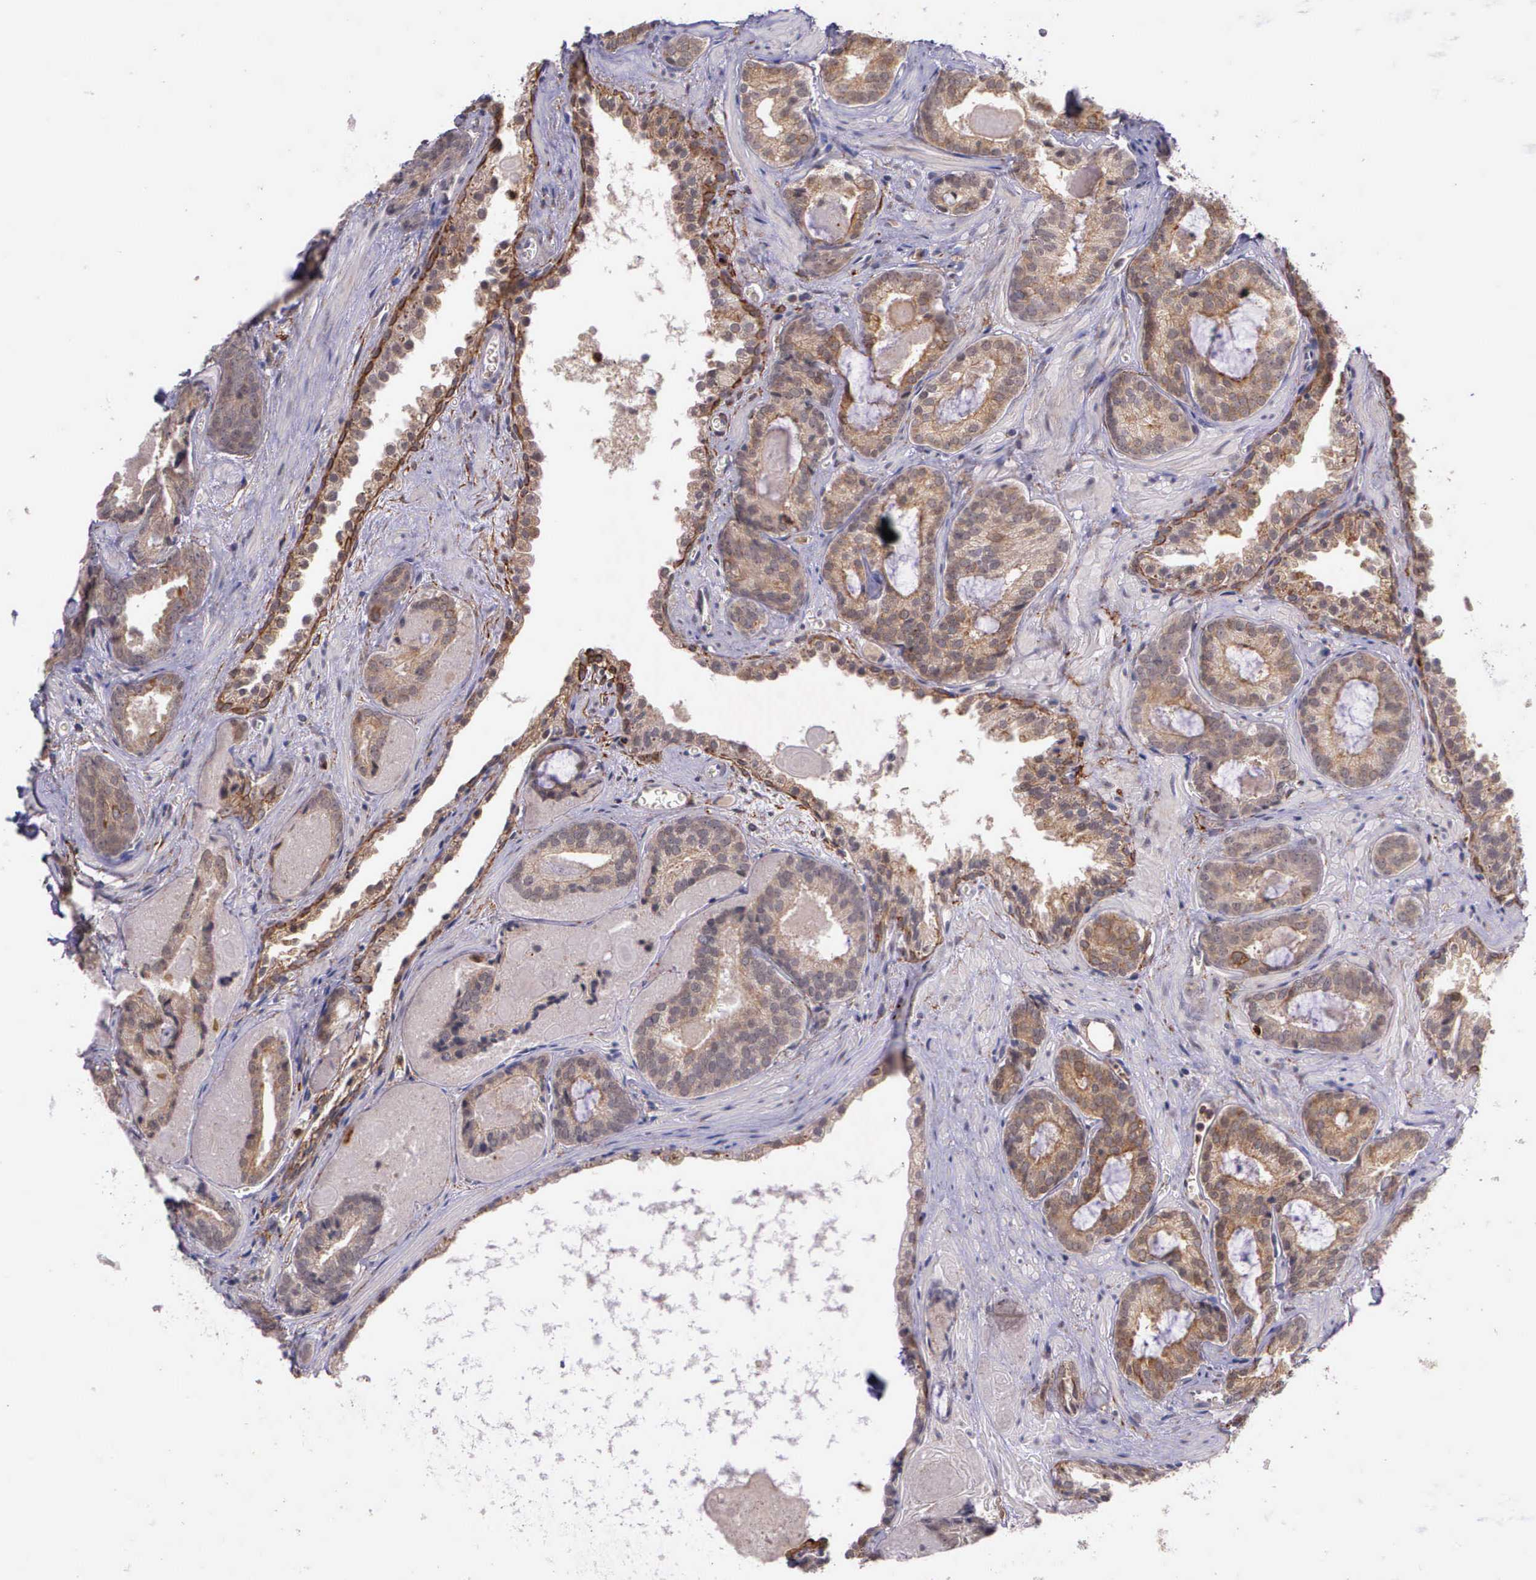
{"staining": {"intensity": "moderate", "quantity": "25%-75%", "location": "cytoplasmic/membranous"}, "tissue": "prostate cancer", "cell_type": "Tumor cells", "image_type": "cancer", "snomed": [{"axis": "morphology", "description": "Adenocarcinoma, Medium grade"}, {"axis": "topography", "description": "Prostate"}], "caption": "This image reveals prostate adenocarcinoma (medium-grade) stained with IHC to label a protein in brown. The cytoplasmic/membranous of tumor cells show moderate positivity for the protein. Nuclei are counter-stained blue.", "gene": "PRICKLE3", "patient": {"sex": "male", "age": 64}}